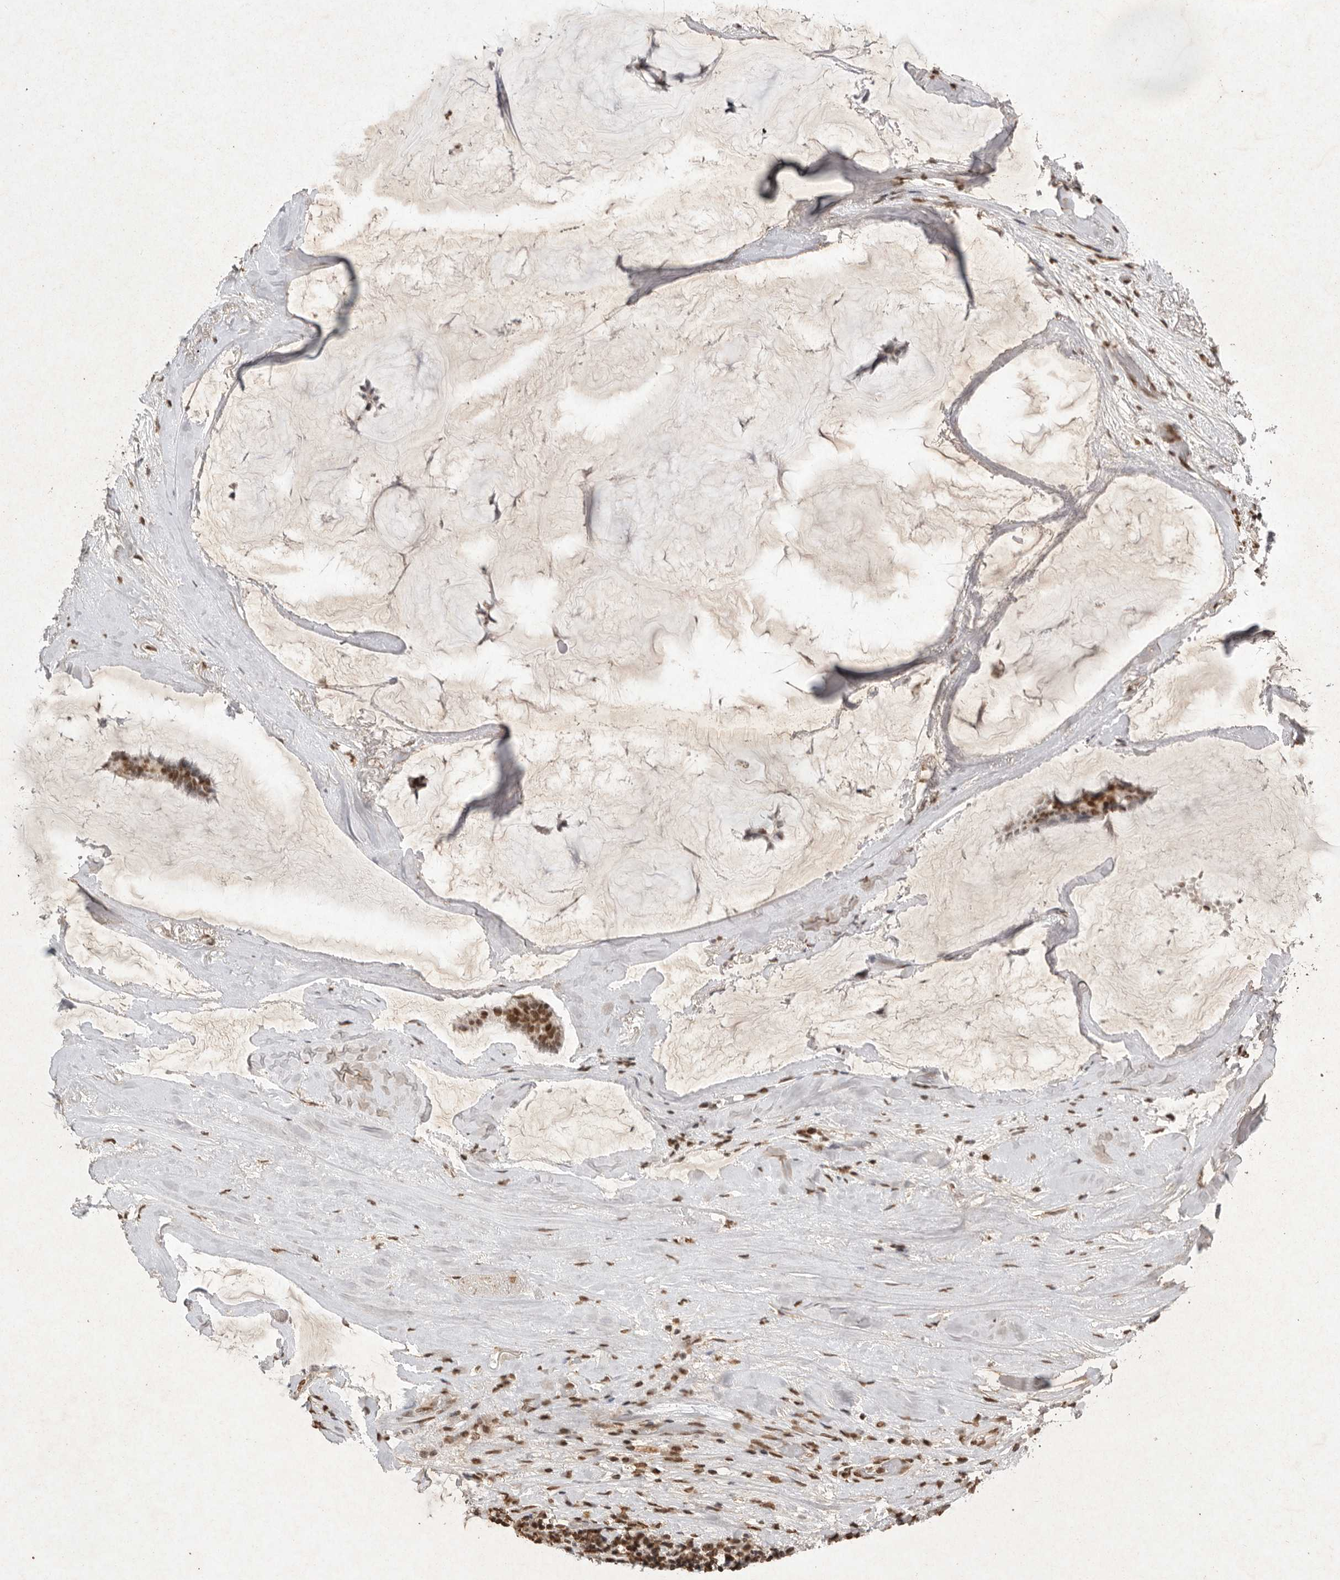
{"staining": {"intensity": "moderate", "quantity": ">75%", "location": "nuclear"}, "tissue": "breast cancer", "cell_type": "Tumor cells", "image_type": "cancer", "snomed": [{"axis": "morphology", "description": "Duct carcinoma"}, {"axis": "topography", "description": "Breast"}], "caption": "Immunohistochemical staining of infiltrating ductal carcinoma (breast) demonstrates medium levels of moderate nuclear protein staining in about >75% of tumor cells.", "gene": "NKX3-2", "patient": {"sex": "female", "age": 93}}